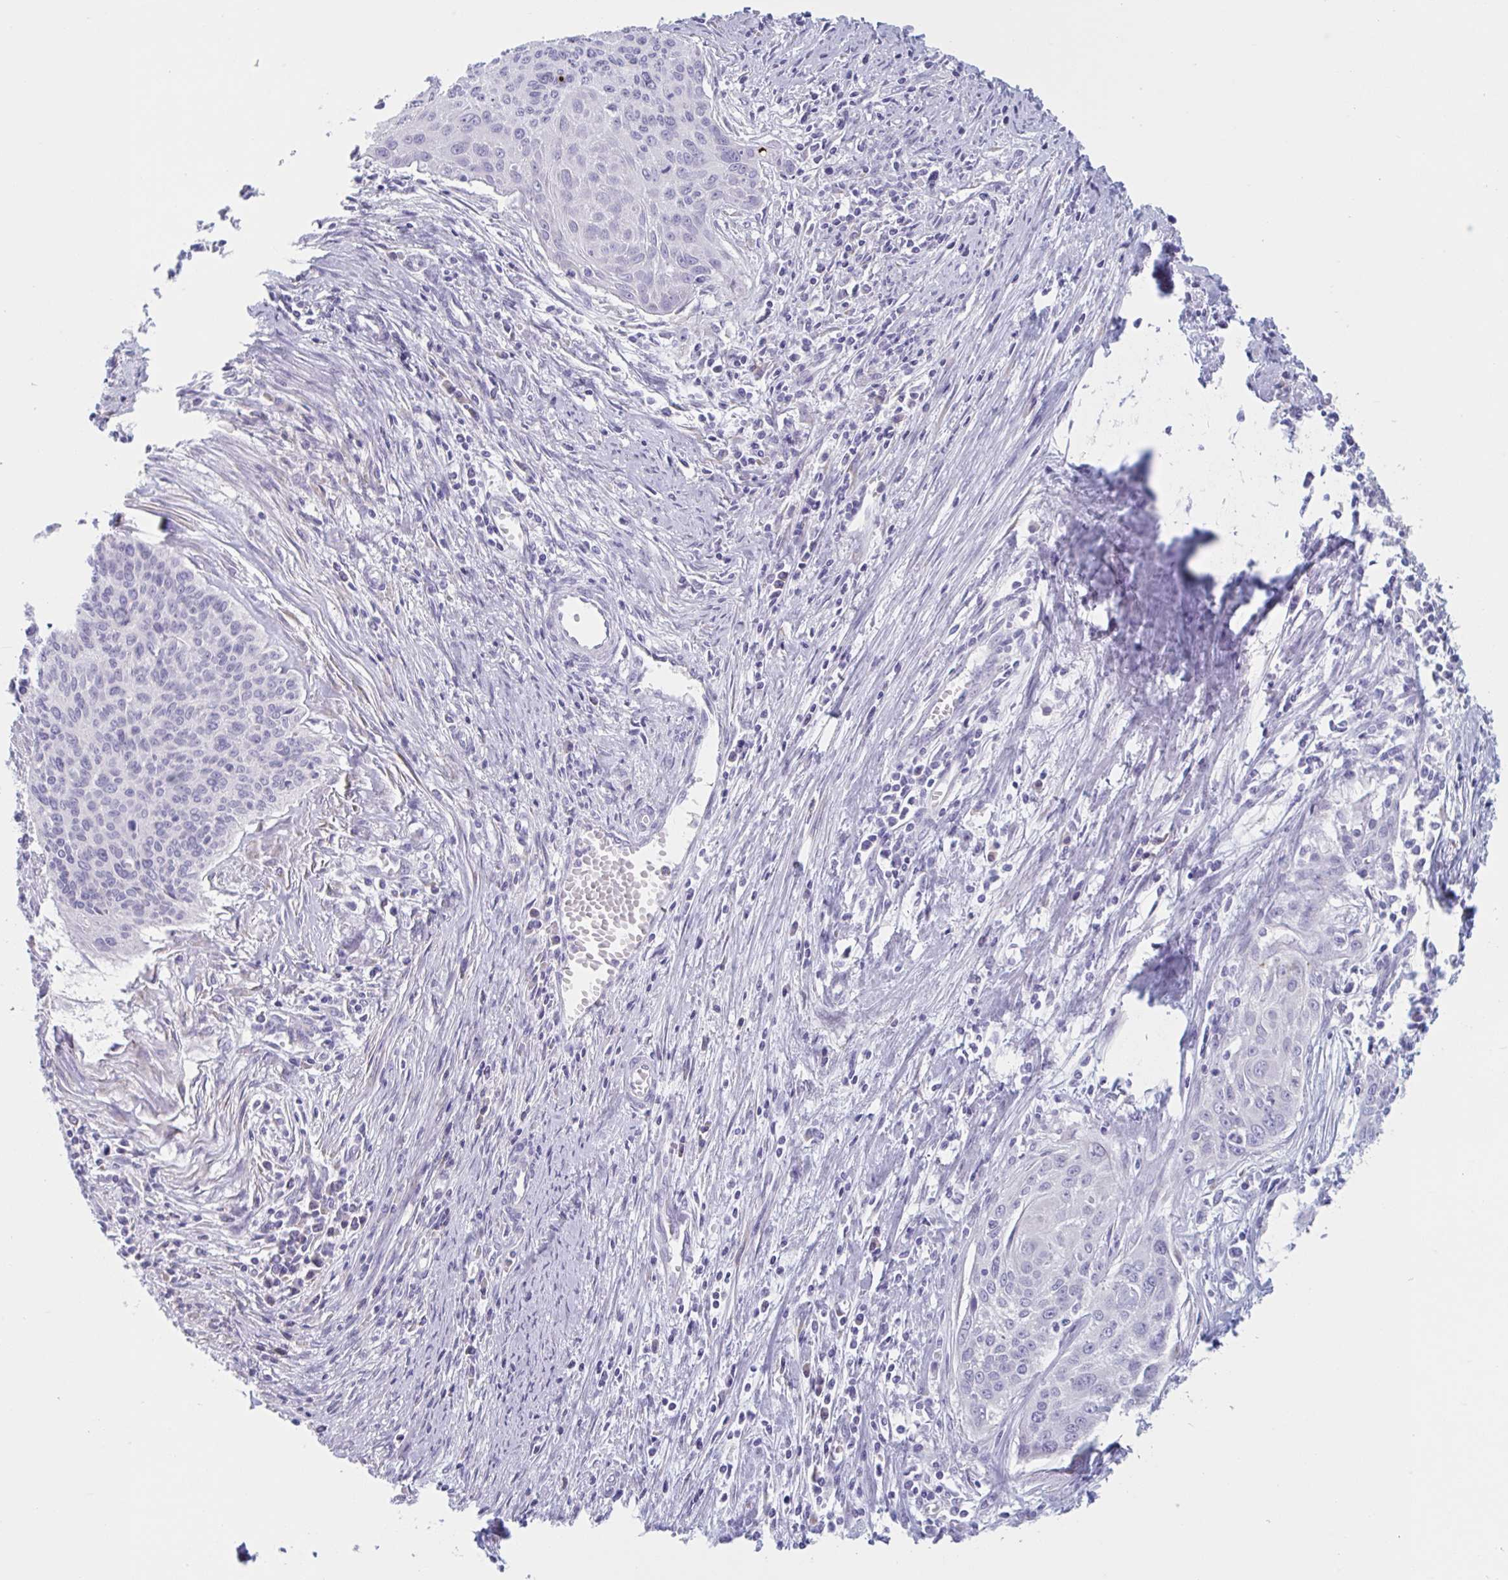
{"staining": {"intensity": "negative", "quantity": "none", "location": "none"}, "tissue": "cervical cancer", "cell_type": "Tumor cells", "image_type": "cancer", "snomed": [{"axis": "morphology", "description": "Squamous cell carcinoma, NOS"}, {"axis": "topography", "description": "Cervix"}], "caption": "The photomicrograph reveals no staining of tumor cells in cervical cancer. (DAB (3,3'-diaminobenzidine) IHC visualized using brightfield microscopy, high magnification).", "gene": "HSD11B2", "patient": {"sex": "female", "age": 55}}